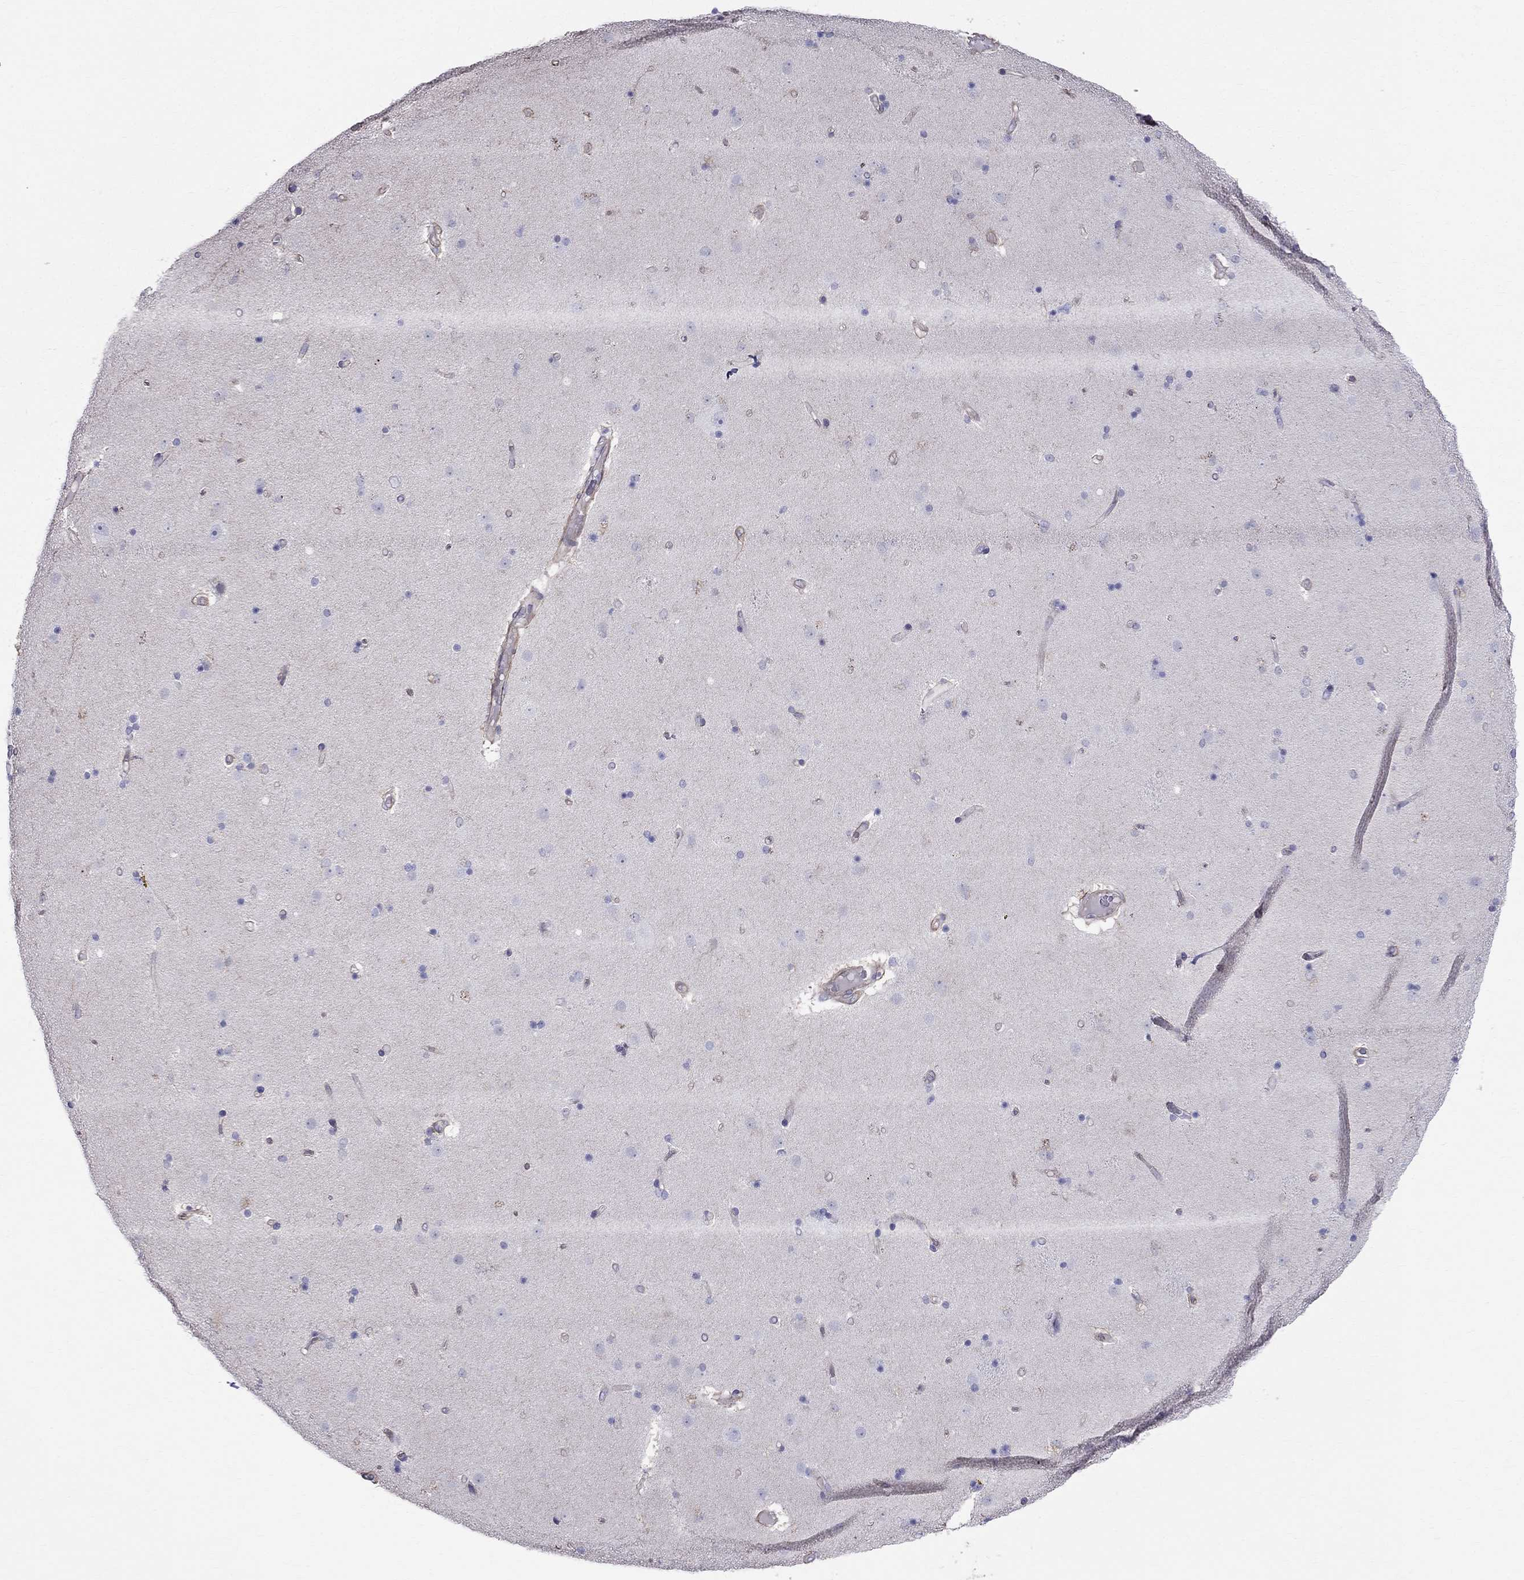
{"staining": {"intensity": "negative", "quantity": "none", "location": "none"}, "tissue": "caudate", "cell_type": "Glial cells", "image_type": "normal", "snomed": [{"axis": "morphology", "description": "Normal tissue, NOS"}, {"axis": "topography", "description": "Lateral ventricle wall"}], "caption": "This is a micrograph of IHC staining of benign caudate, which shows no positivity in glial cells.", "gene": "ENOX1", "patient": {"sex": "female", "age": 71}}